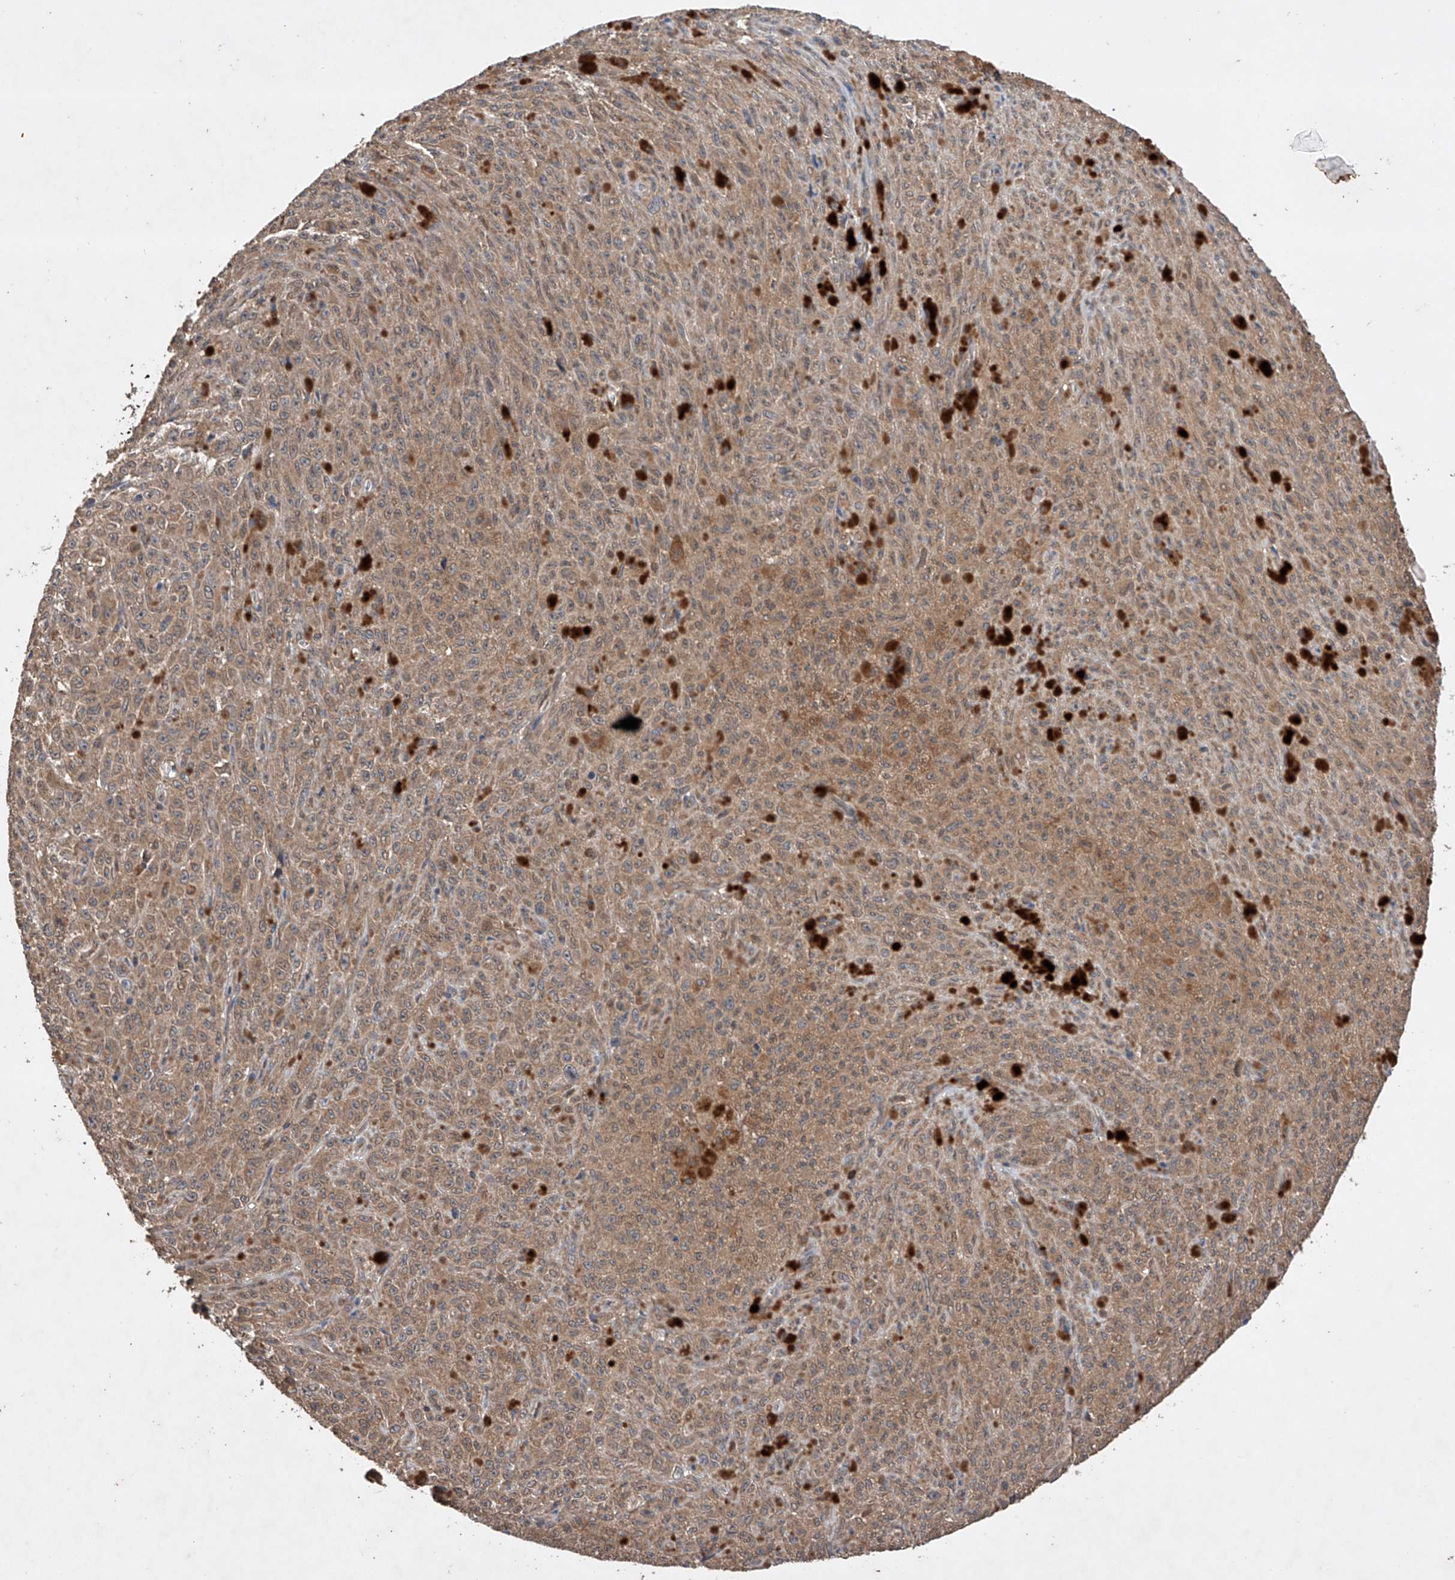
{"staining": {"intensity": "moderate", "quantity": ">75%", "location": "cytoplasmic/membranous"}, "tissue": "melanoma", "cell_type": "Tumor cells", "image_type": "cancer", "snomed": [{"axis": "morphology", "description": "Malignant melanoma, NOS"}, {"axis": "topography", "description": "Skin"}], "caption": "The photomicrograph demonstrates immunohistochemical staining of melanoma. There is moderate cytoplasmic/membranous positivity is appreciated in approximately >75% of tumor cells. (Brightfield microscopy of DAB IHC at high magnification).", "gene": "LURAP1", "patient": {"sex": "female", "age": 82}}